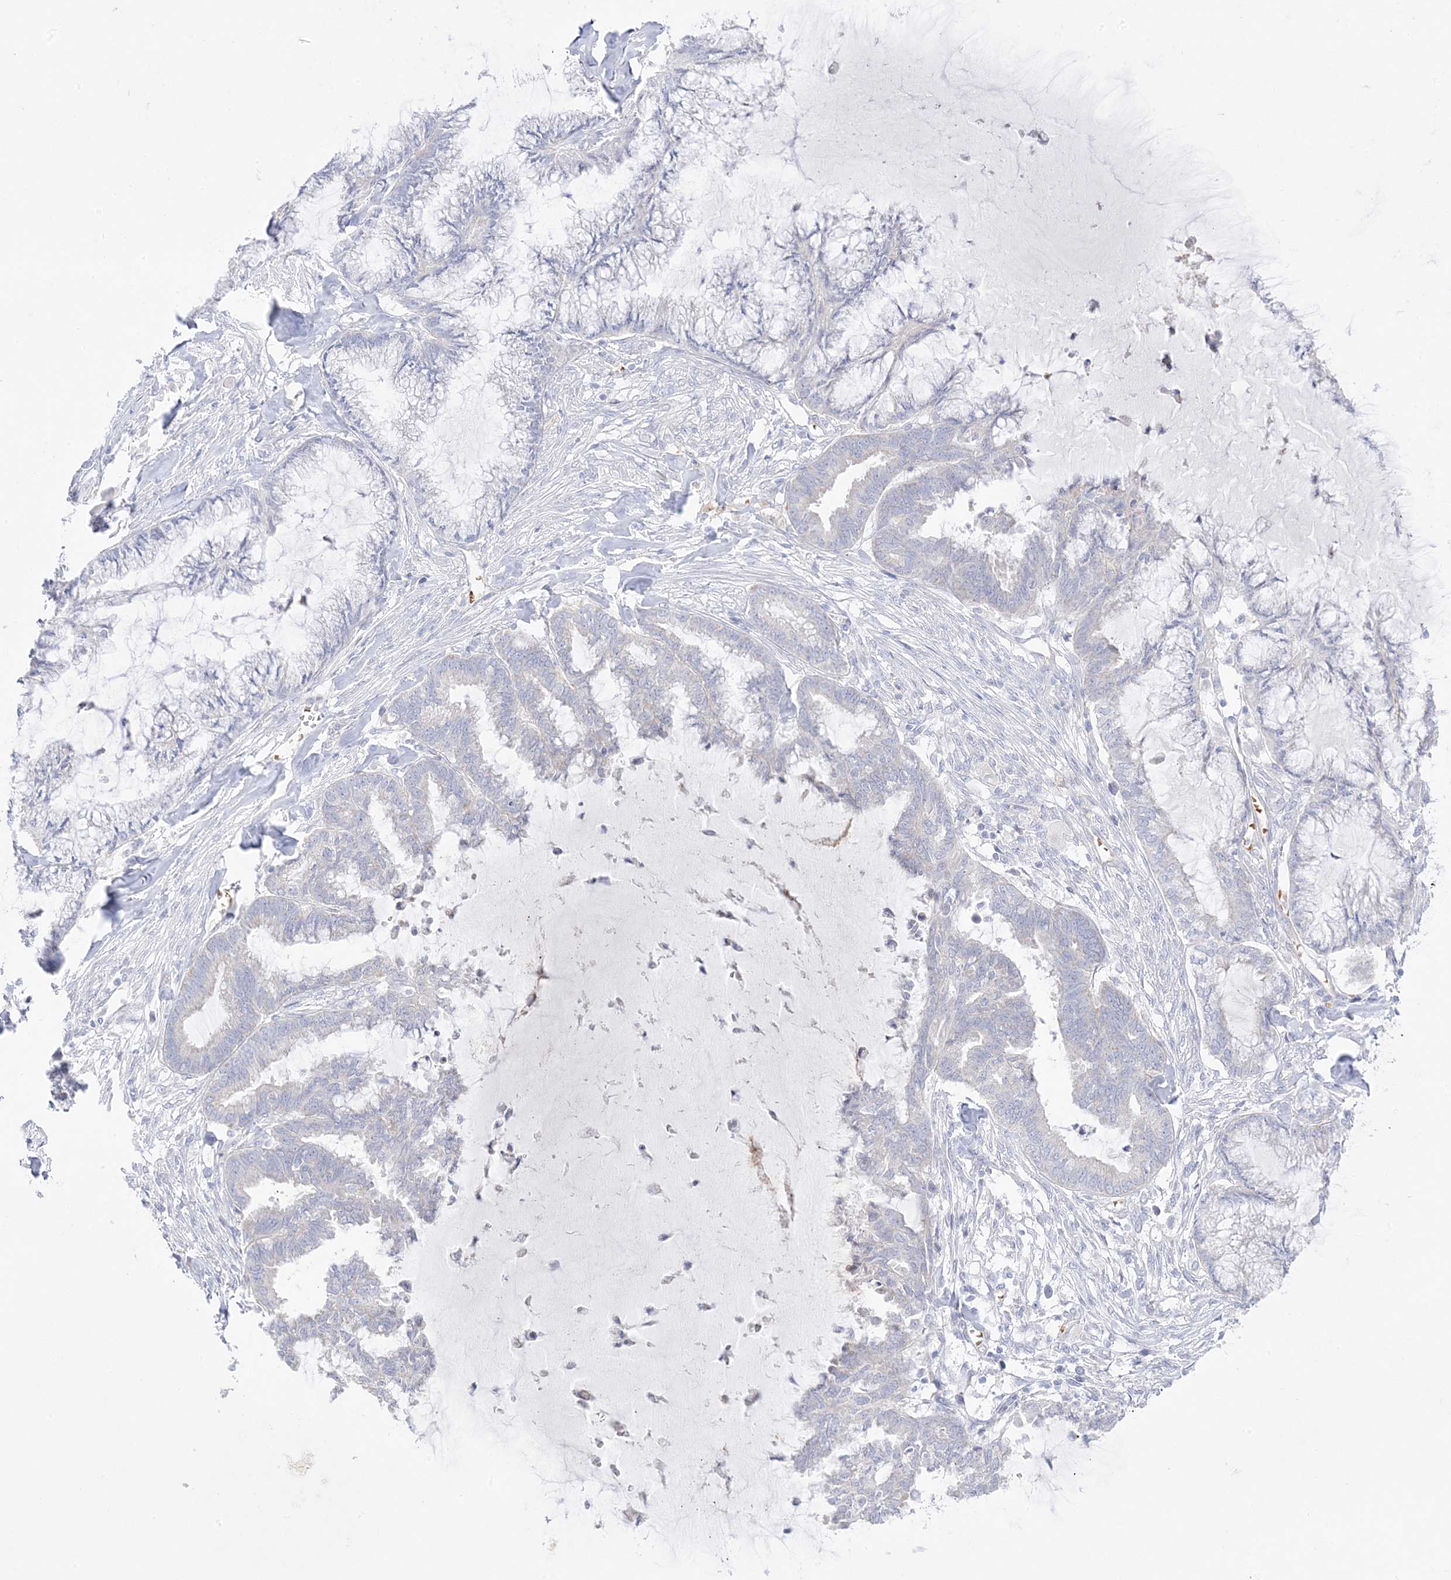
{"staining": {"intensity": "negative", "quantity": "none", "location": "none"}, "tissue": "endometrial cancer", "cell_type": "Tumor cells", "image_type": "cancer", "snomed": [{"axis": "morphology", "description": "Adenocarcinoma, NOS"}, {"axis": "topography", "description": "Endometrium"}], "caption": "Endometrial cancer was stained to show a protein in brown. There is no significant expression in tumor cells. (DAB (3,3'-diaminobenzidine) immunohistochemistry visualized using brightfield microscopy, high magnification).", "gene": "TRANK1", "patient": {"sex": "female", "age": 86}}